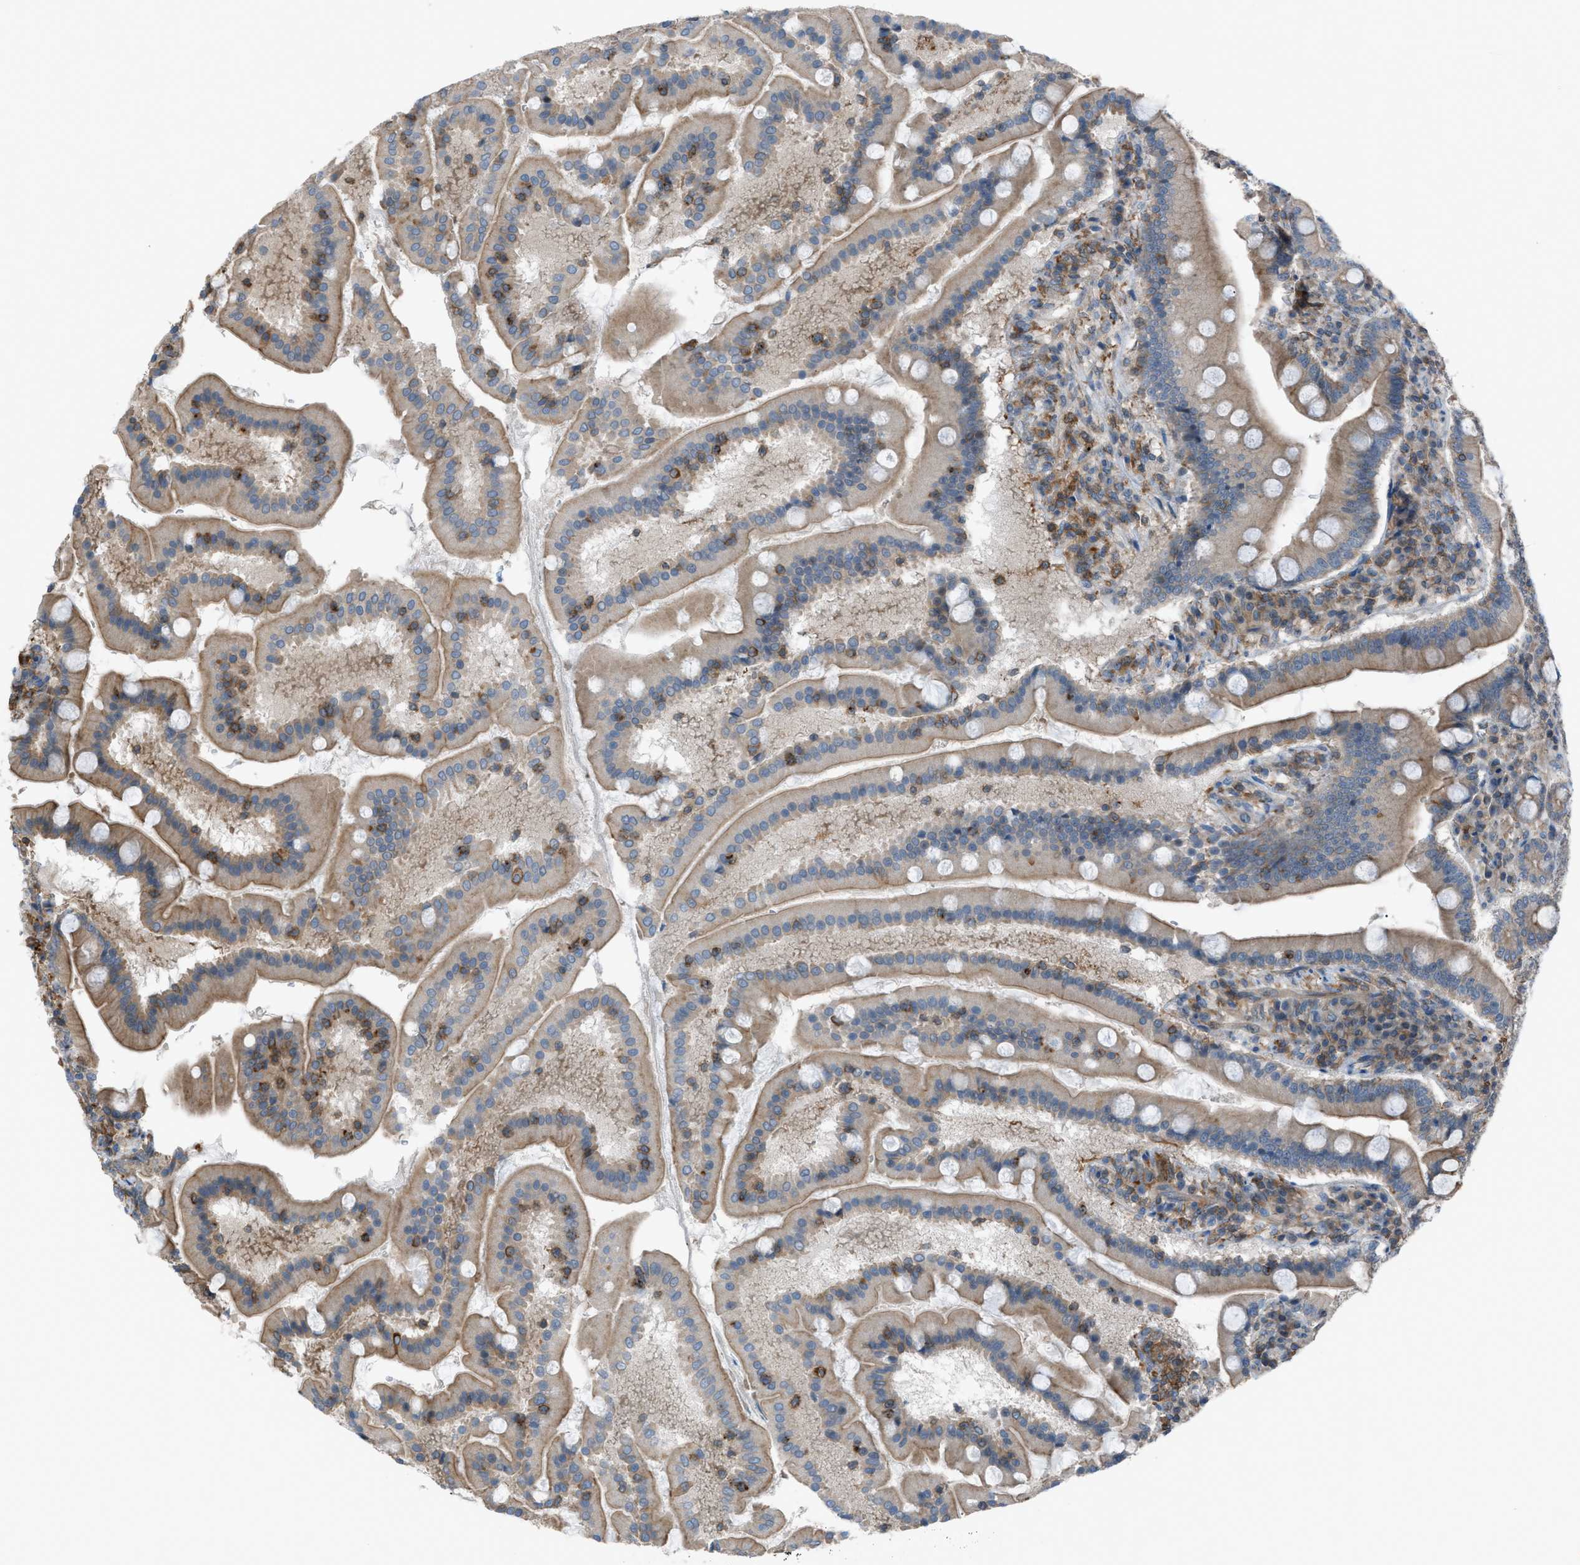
{"staining": {"intensity": "moderate", "quantity": ">75%", "location": "cytoplasmic/membranous"}, "tissue": "duodenum", "cell_type": "Glandular cells", "image_type": "normal", "snomed": [{"axis": "morphology", "description": "Normal tissue, NOS"}, {"axis": "topography", "description": "Duodenum"}], "caption": "Protein expression analysis of benign duodenum demonstrates moderate cytoplasmic/membranous positivity in about >75% of glandular cells. (brown staining indicates protein expression, while blue staining denotes nuclei).", "gene": "DYRK1A", "patient": {"sex": "male", "age": 50}}